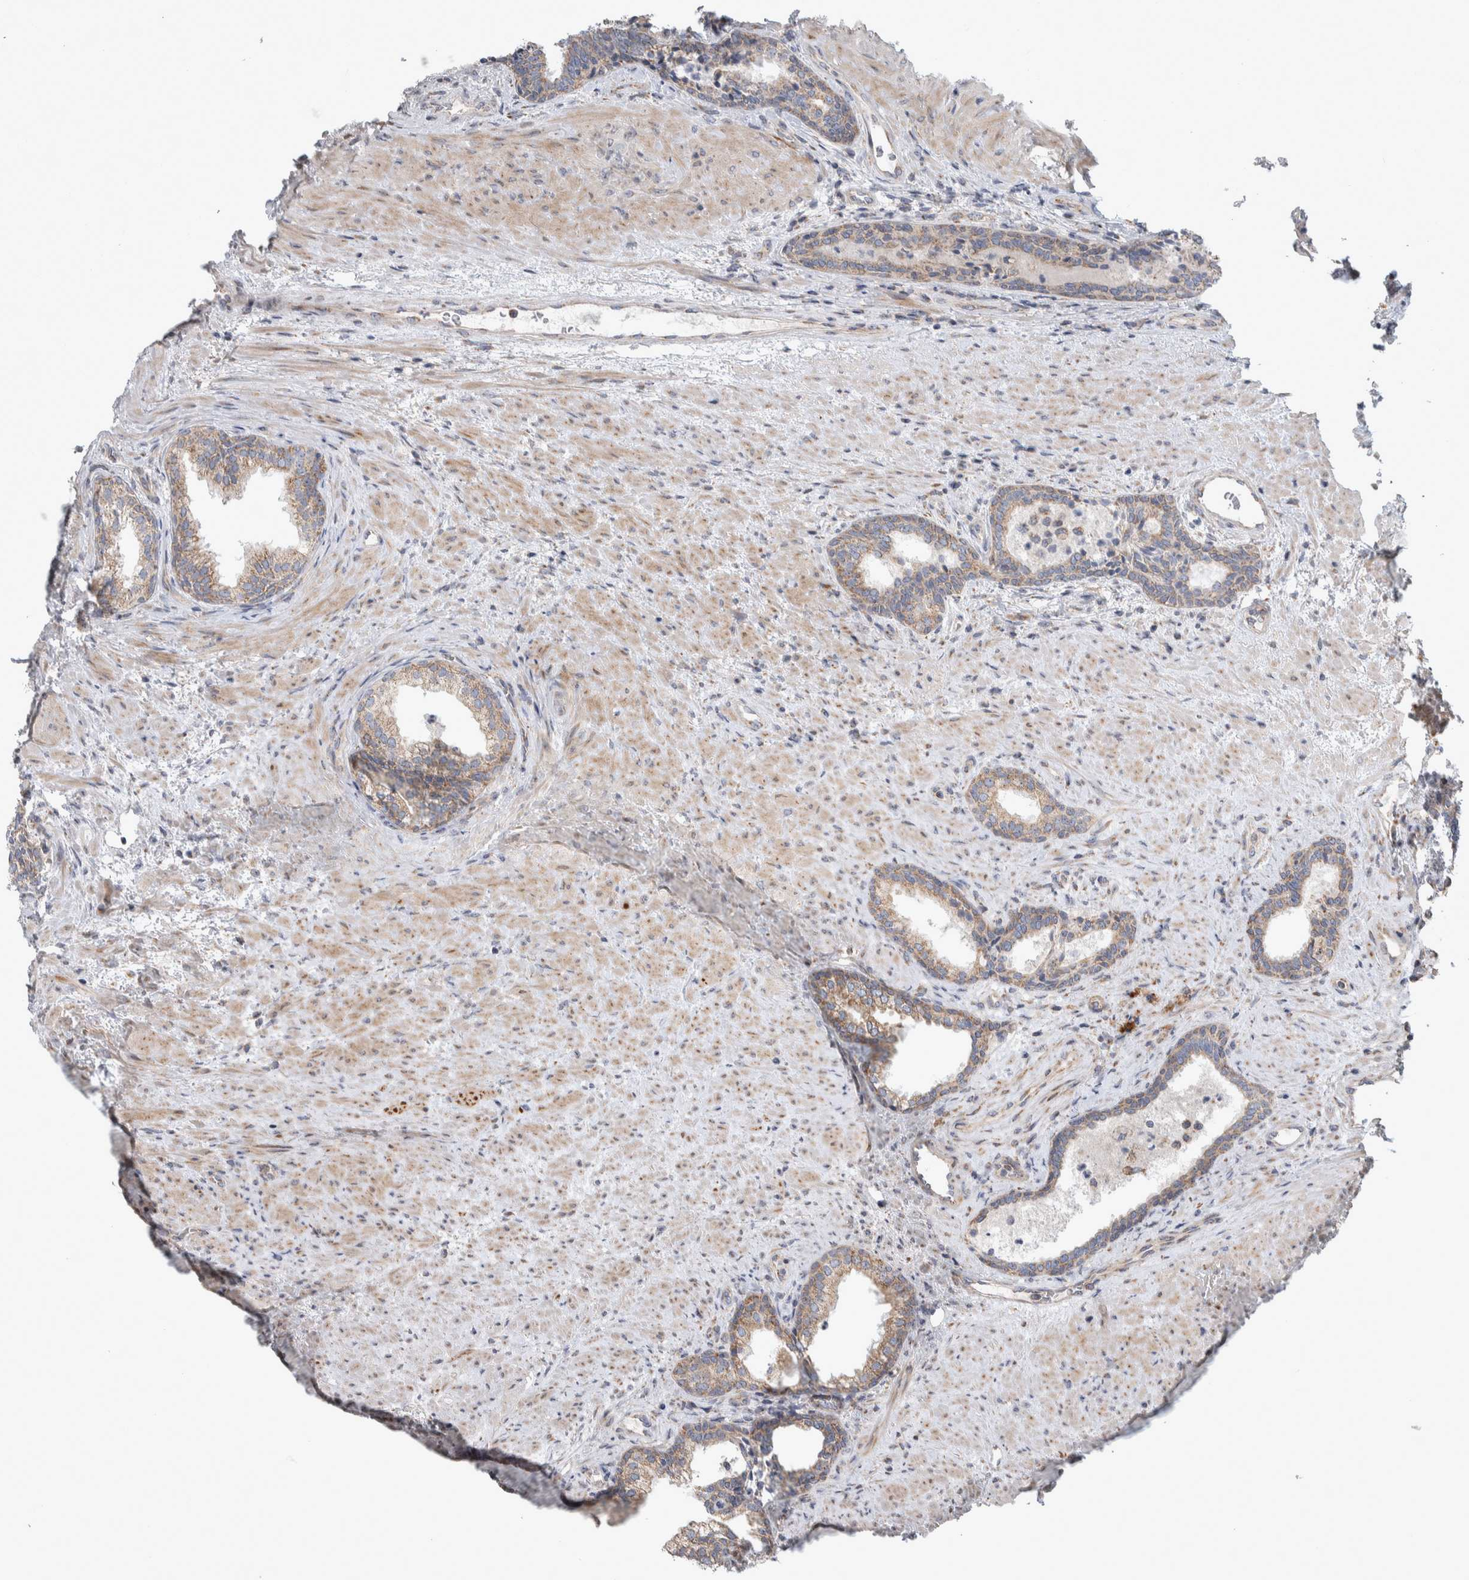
{"staining": {"intensity": "weak", "quantity": ">75%", "location": "cytoplasmic/membranous"}, "tissue": "prostate", "cell_type": "Glandular cells", "image_type": "normal", "snomed": [{"axis": "morphology", "description": "Normal tissue, NOS"}, {"axis": "topography", "description": "Prostate"}], "caption": "Immunohistochemistry micrograph of unremarkable prostate stained for a protein (brown), which displays low levels of weak cytoplasmic/membranous expression in about >75% of glandular cells.", "gene": "SCO1", "patient": {"sex": "male", "age": 76}}